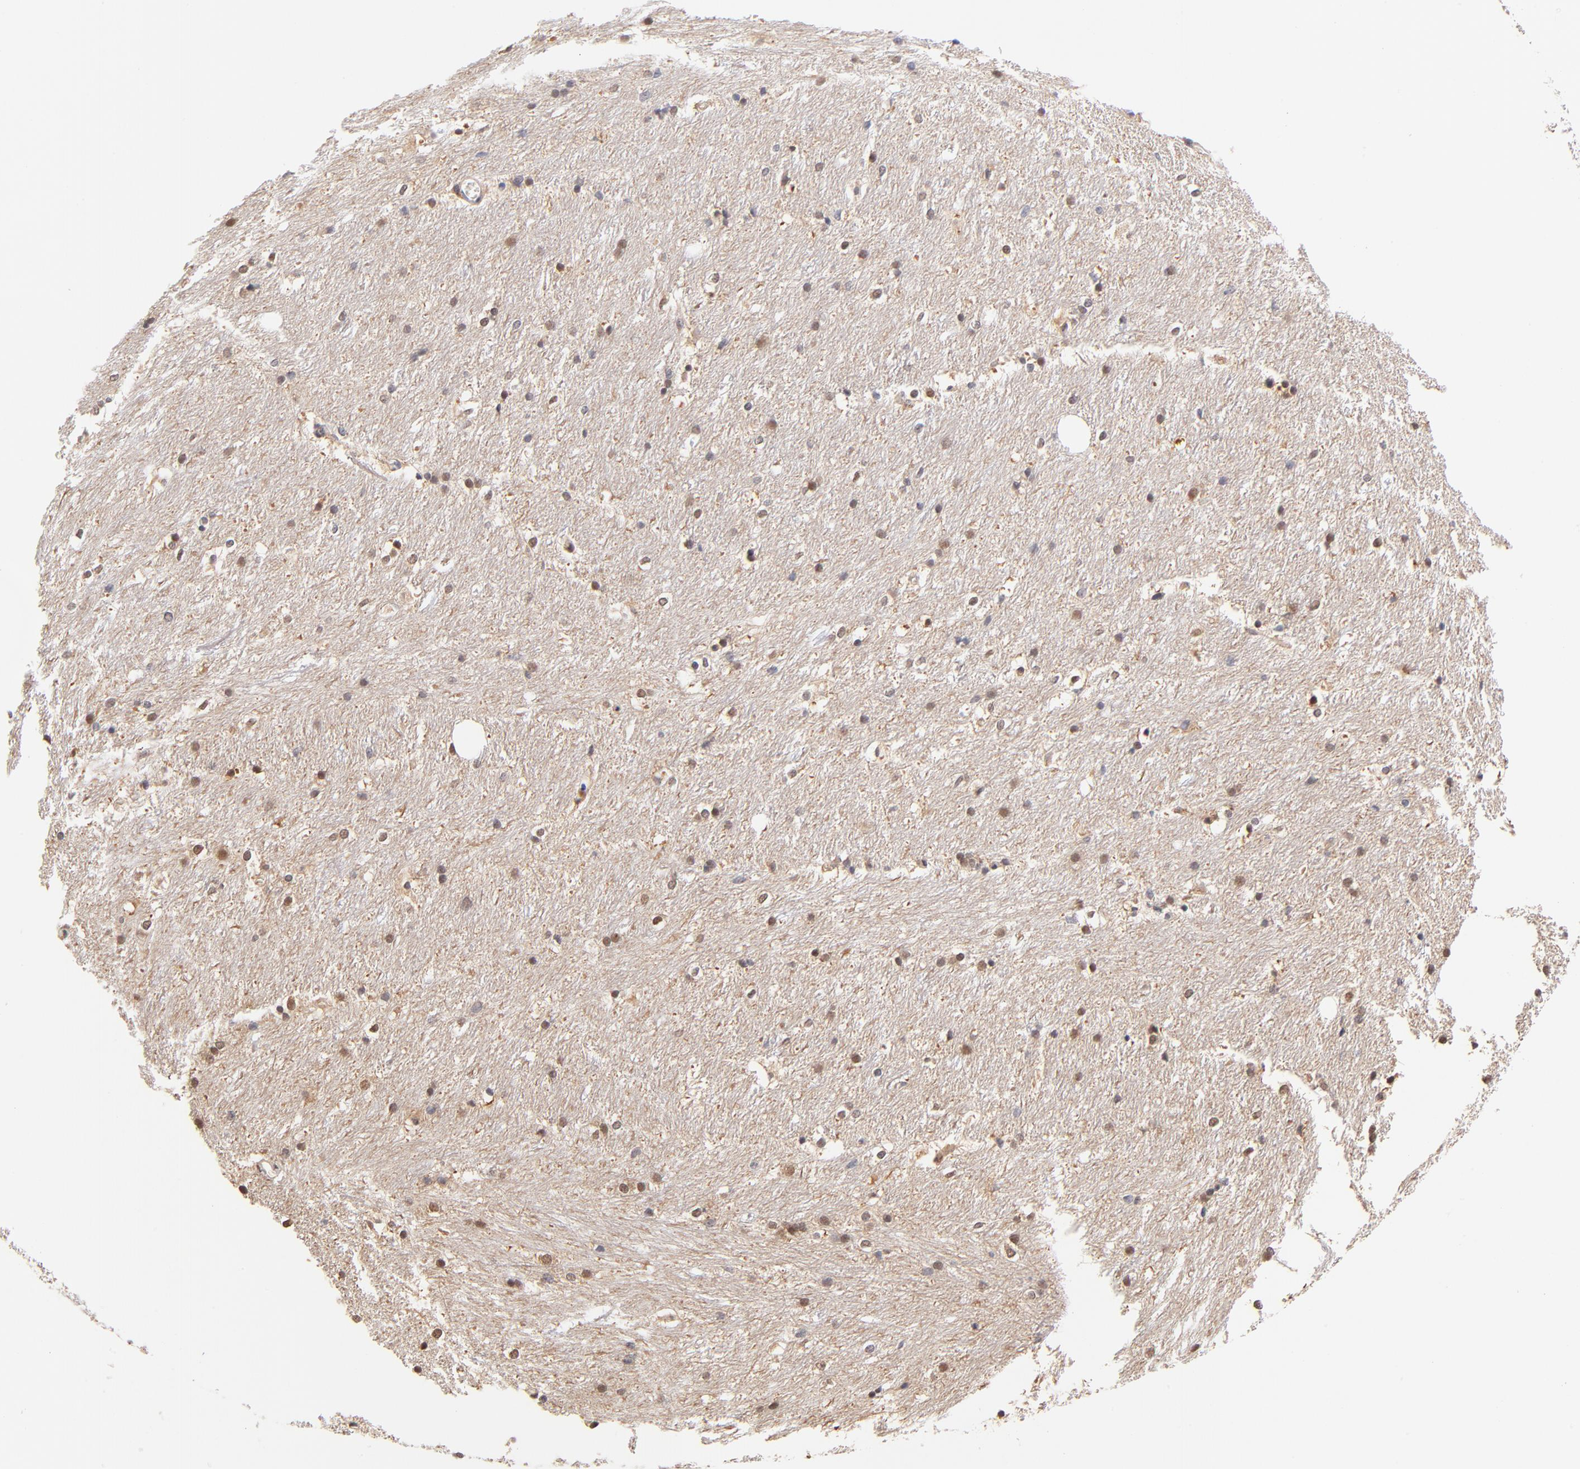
{"staining": {"intensity": "negative", "quantity": "none", "location": "none"}, "tissue": "caudate", "cell_type": "Glial cells", "image_type": "normal", "snomed": [{"axis": "morphology", "description": "Normal tissue, NOS"}, {"axis": "topography", "description": "Lateral ventricle wall"}], "caption": "Unremarkable caudate was stained to show a protein in brown. There is no significant positivity in glial cells. (Brightfield microscopy of DAB IHC at high magnification).", "gene": "TXNL1", "patient": {"sex": "female", "age": 19}}